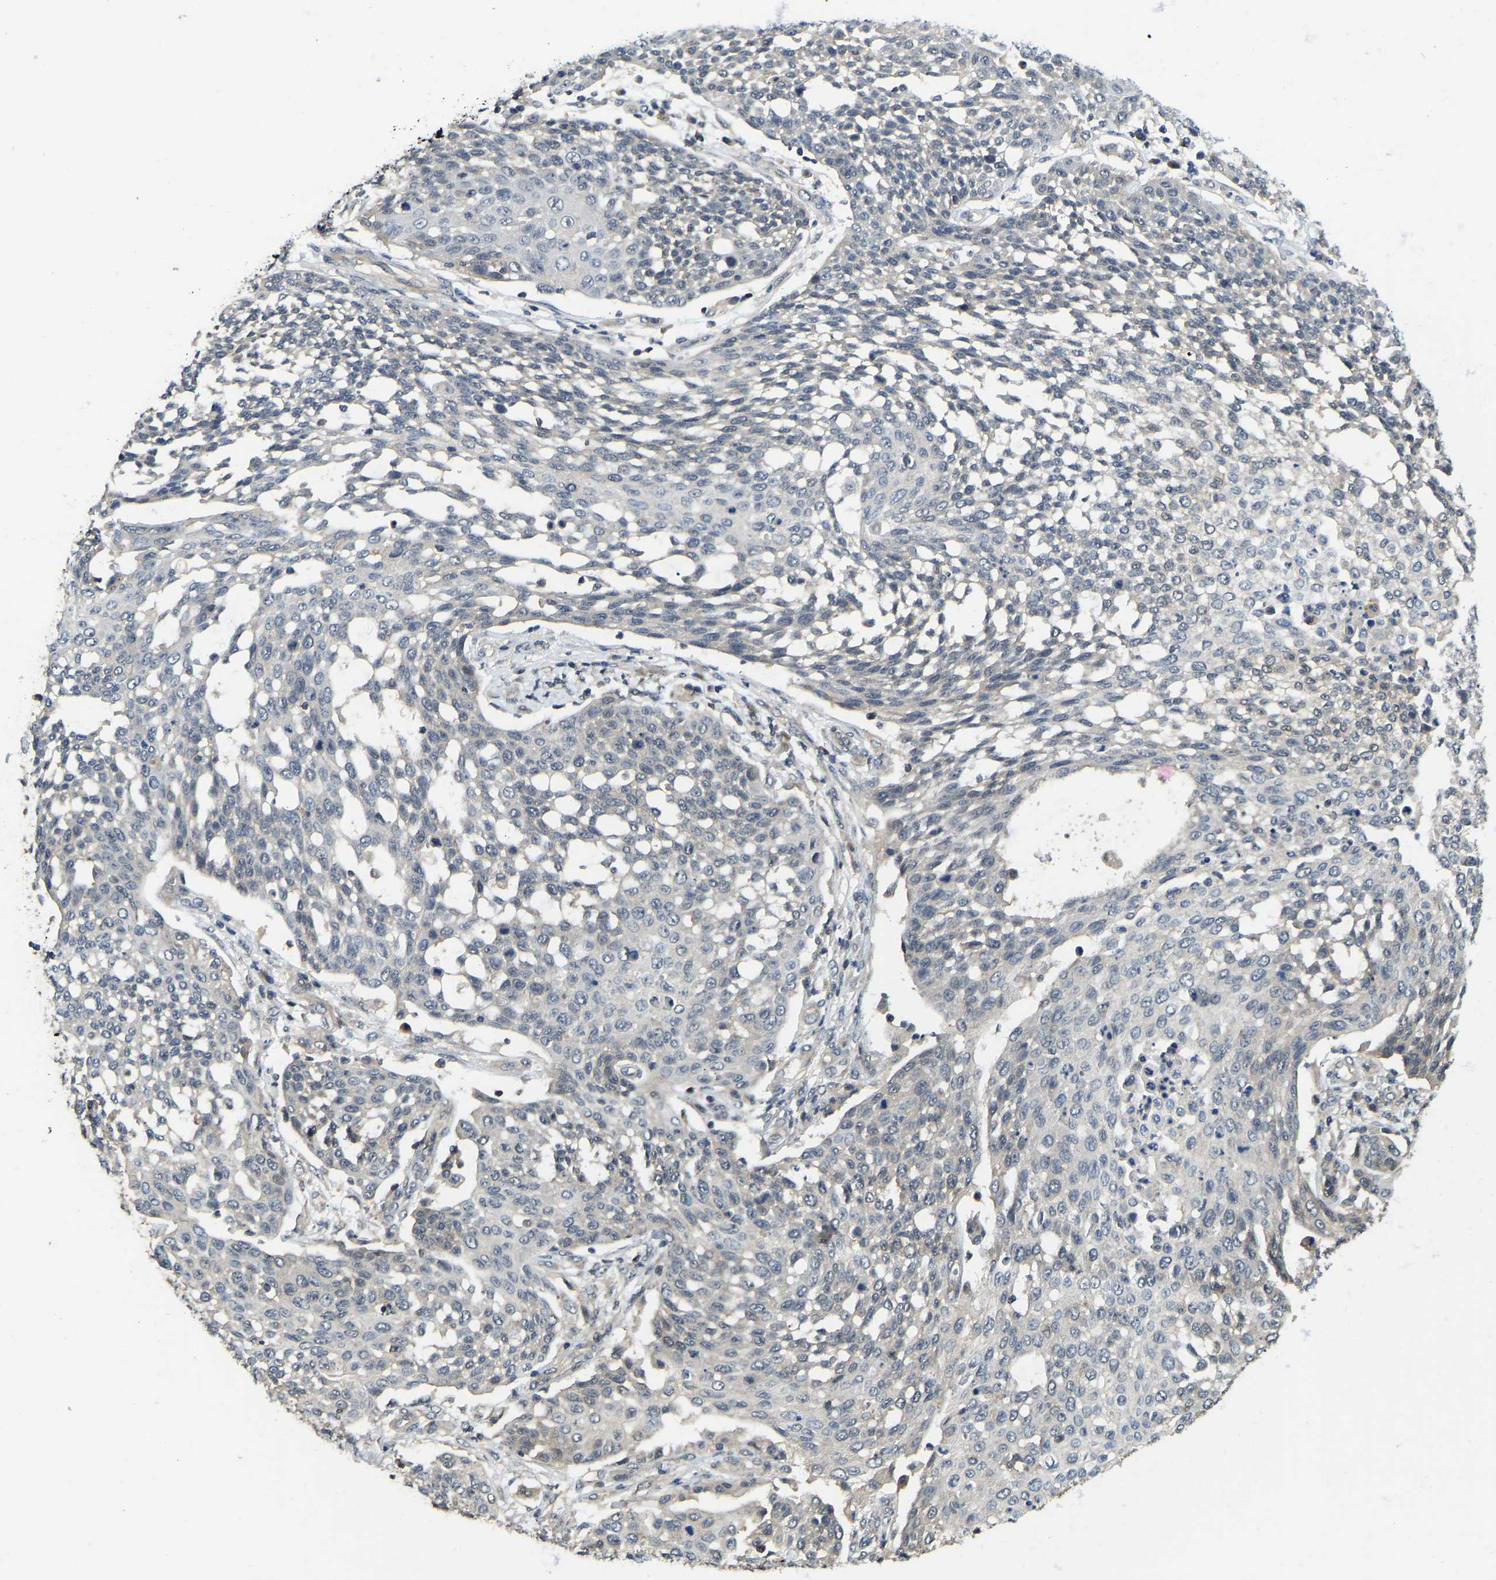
{"staining": {"intensity": "negative", "quantity": "none", "location": "none"}, "tissue": "cervical cancer", "cell_type": "Tumor cells", "image_type": "cancer", "snomed": [{"axis": "morphology", "description": "Squamous cell carcinoma, NOS"}, {"axis": "topography", "description": "Cervix"}], "caption": "Tumor cells are negative for protein expression in human cervical cancer (squamous cell carcinoma). (IHC, brightfield microscopy, high magnification).", "gene": "NDRG3", "patient": {"sex": "female", "age": 34}}